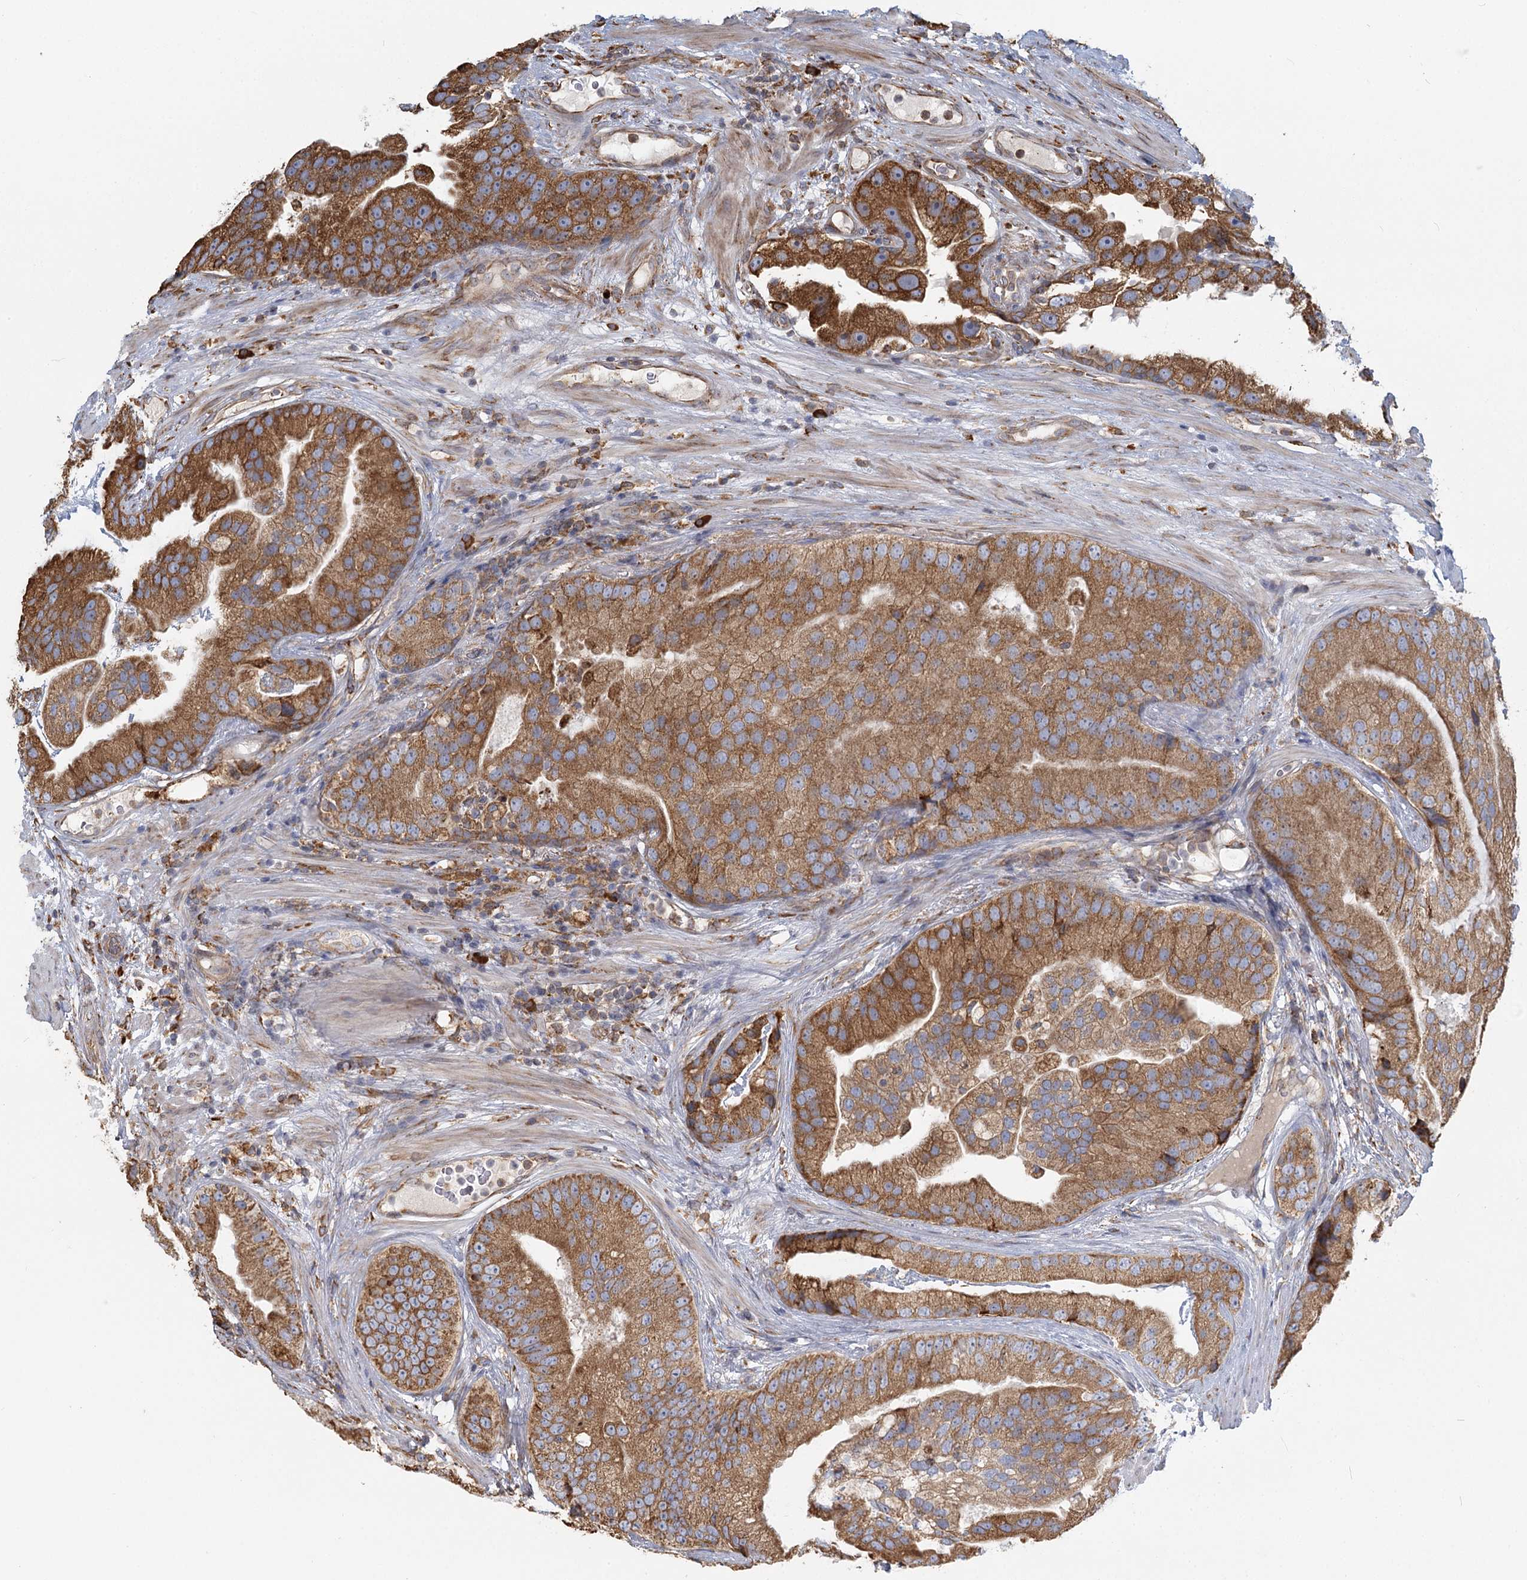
{"staining": {"intensity": "moderate", "quantity": ">75%", "location": "cytoplasmic/membranous"}, "tissue": "prostate cancer", "cell_type": "Tumor cells", "image_type": "cancer", "snomed": [{"axis": "morphology", "description": "Adenocarcinoma, High grade"}, {"axis": "topography", "description": "Prostate"}], "caption": "Protein staining of prostate adenocarcinoma (high-grade) tissue displays moderate cytoplasmic/membranous expression in about >75% of tumor cells.", "gene": "TAS1R1", "patient": {"sex": "male", "age": 70}}